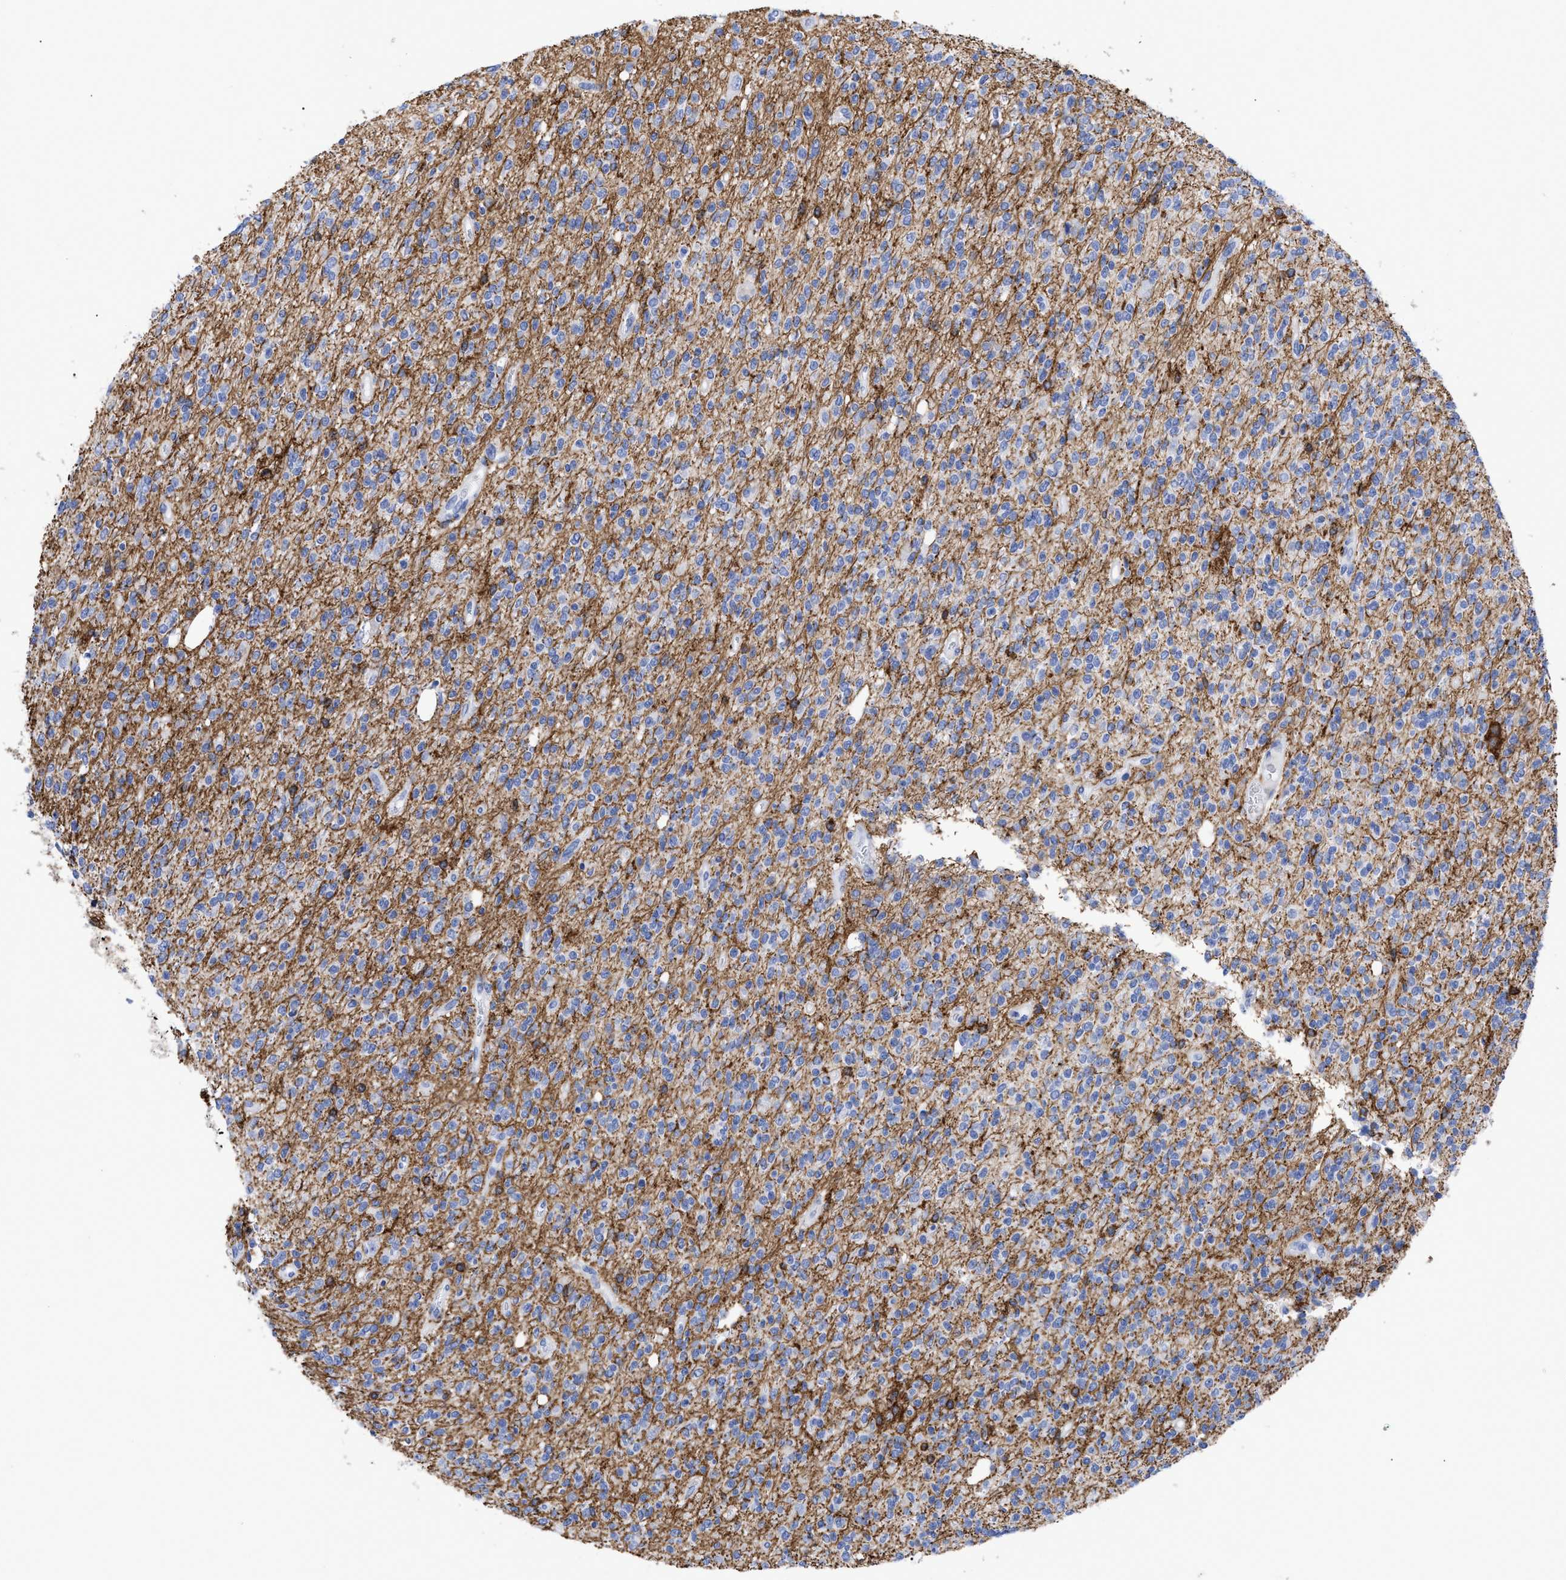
{"staining": {"intensity": "moderate", "quantity": "<25%", "location": "cytoplasmic/membranous"}, "tissue": "glioma", "cell_type": "Tumor cells", "image_type": "cancer", "snomed": [{"axis": "morphology", "description": "Glioma, malignant, High grade"}, {"axis": "topography", "description": "Brain"}], "caption": "The immunohistochemical stain shows moderate cytoplasmic/membranous expression in tumor cells of glioma tissue. The staining was performed using DAB (3,3'-diaminobenzidine) to visualize the protein expression in brown, while the nuclei were stained in blue with hematoxylin (Magnification: 20x).", "gene": "HCLS1", "patient": {"sex": "male", "age": 34}}